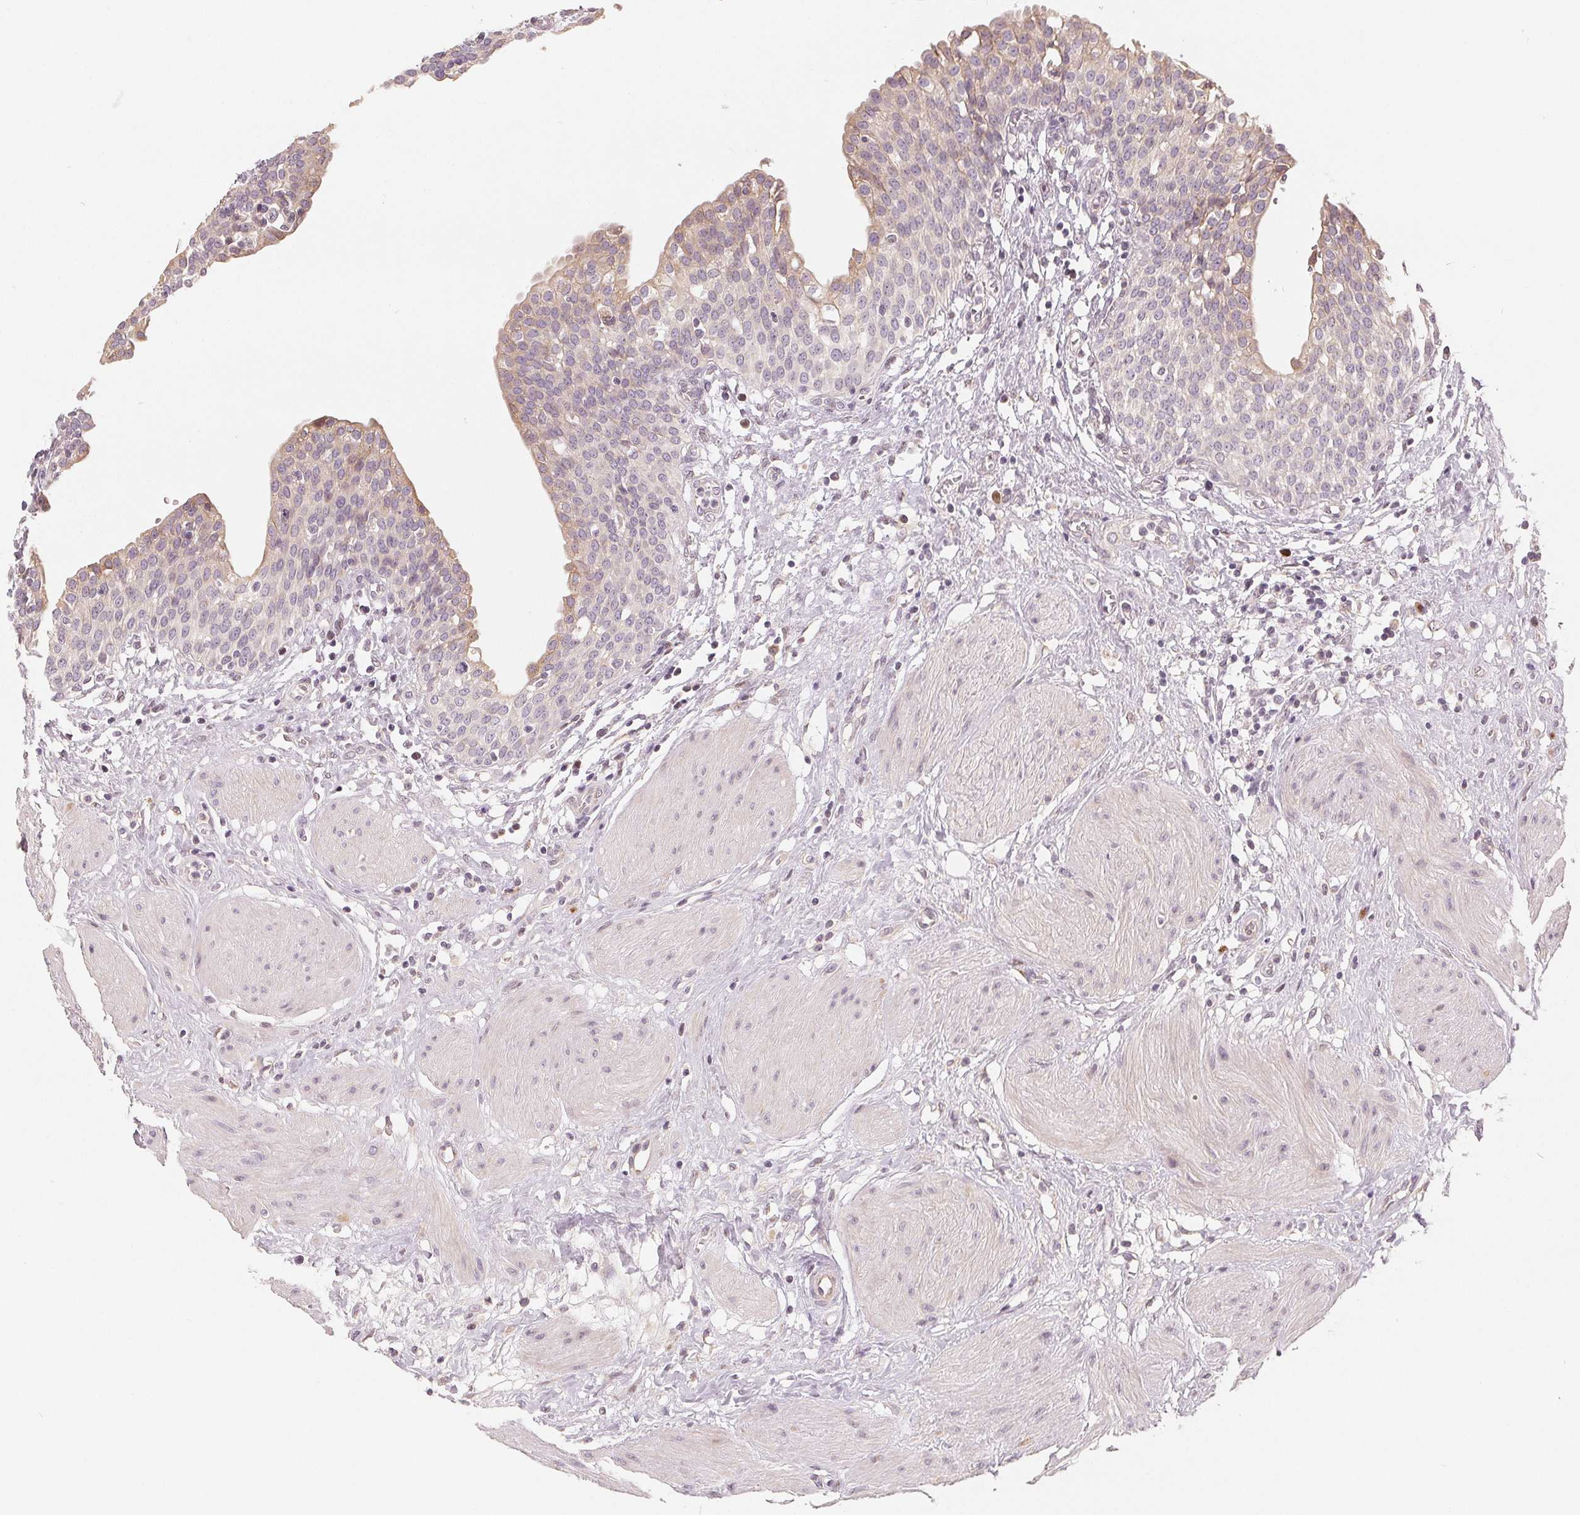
{"staining": {"intensity": "weak", "quantity": "25%-75%", "location": "cytoplasmic/membranous"}, "tissue": "urinary bladder", "cell_type": "Urothelial cells", "image_type": "normal", "snomed": [{"axis": "morphology", "description": "Normal tissue, NOS"}, {"axis": "topography", "description": "Urinary bladder"}], "caption": "IHC staining of benign urinary bladder, which exhibits low levels of weak cytoplasmic/membranous positivity in about 25%-75% of urothelial cells indicating weak cytoplasmic/membranous protein staining. The staining was performed using DAB (3,3'-diaminobenzidine) (brown) for protein detection and nuclei were counterstained in hematoxylin (blue).", "gene": "TMSB15B", "patient": {"sex": "male", "age": 55}}